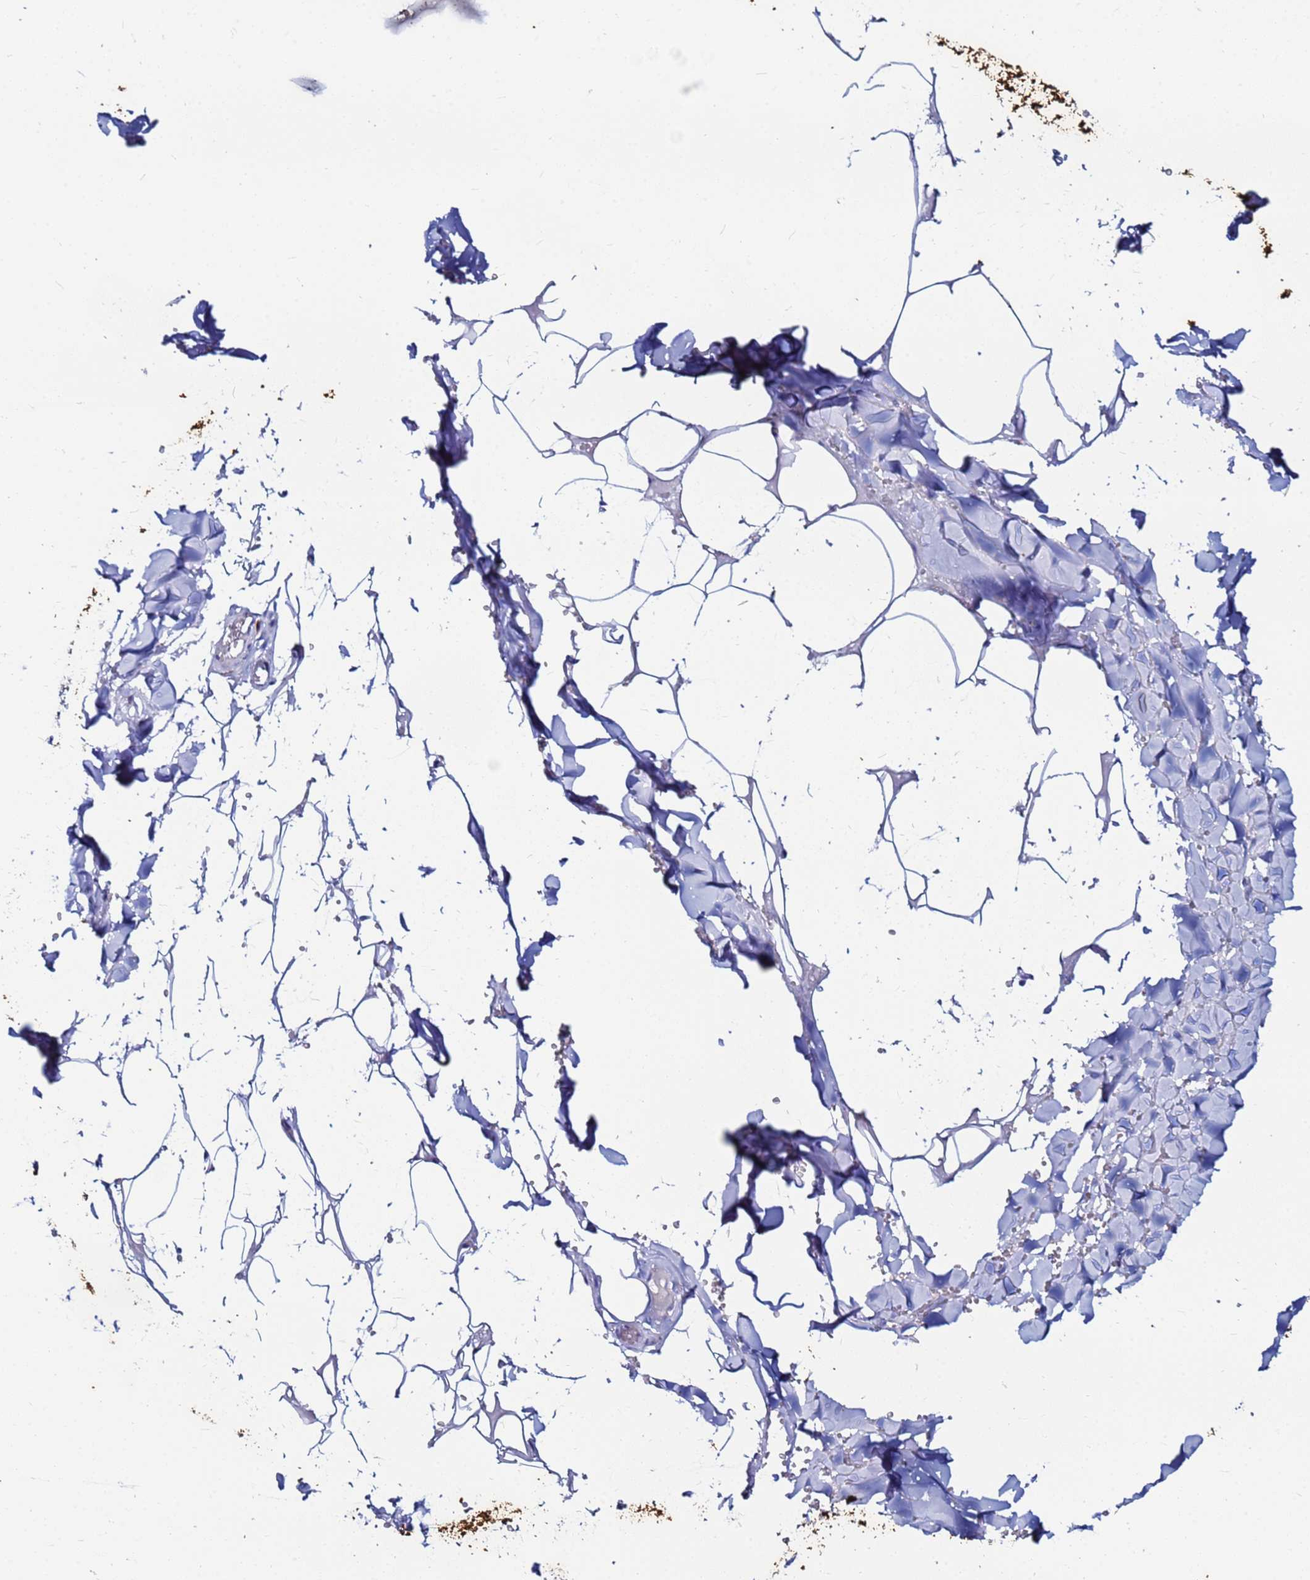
{"staining": {"intensity": "negative", "quantity": "none", "location": "none"}, "tissue": "adipose tissue", "cell_type": "Adipocytes", "image_type": "normal", "snomed": [{"axis": "morphology", "description": "Normal tissue, NOS"}, {"axis": "topography", "description": "Salivary gland"}, {"axis": "topography", "description": "Peripheral nerve tissue"}], "caption": "High power microscopy image of an immunohistochemistry (IHC) image of unremarkable adipose tissue, revealing no significant positivity in adipocytes.", "gene": "BASP1", "patient": {"sex": "male", "age": 38}}